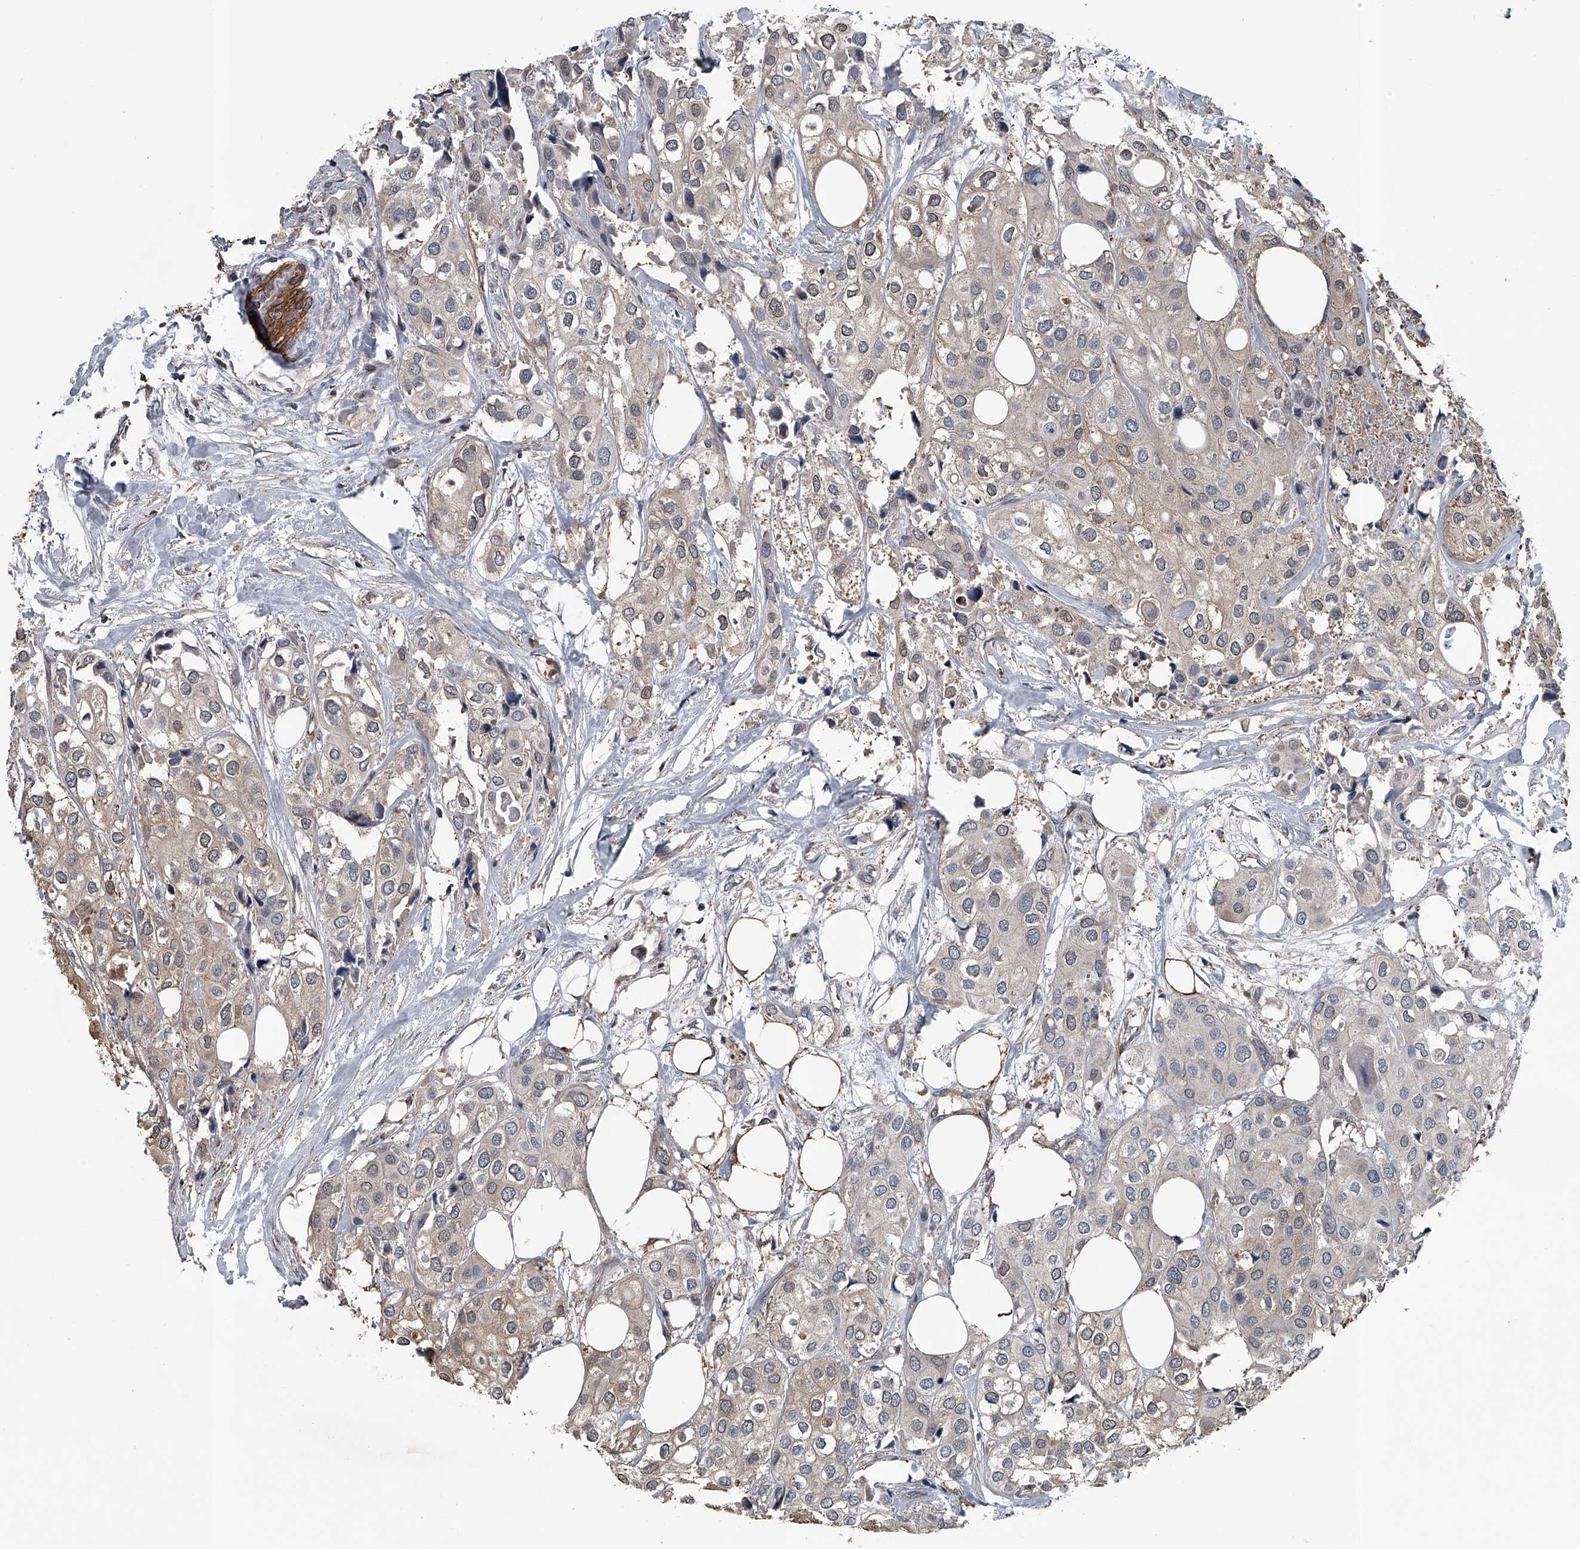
{"staining": {"intensity": "weak", "quantity": "<25%", "location": "cytoplasmic/membranous"}, "tissue": "urothelial cancer", "cell_type": "Tumor cells", "image_type": "cancer", "snomed": [{"axis": "morphology", "description": "Urothelial carcinoma, High grade"}, {"axis": "topography", "description": "Urinary bladder"}], "caption": "A high-resolution photomicrograph shows immunohistochemistry staining of urothelial cancer, which reveals no significant staining in tumor cells. (DAB (3,3'-diaminobenzidine) IHC, high magnification).", "gene": "LDLRAD2", "patient": {"sex": "male", "age": 64}}